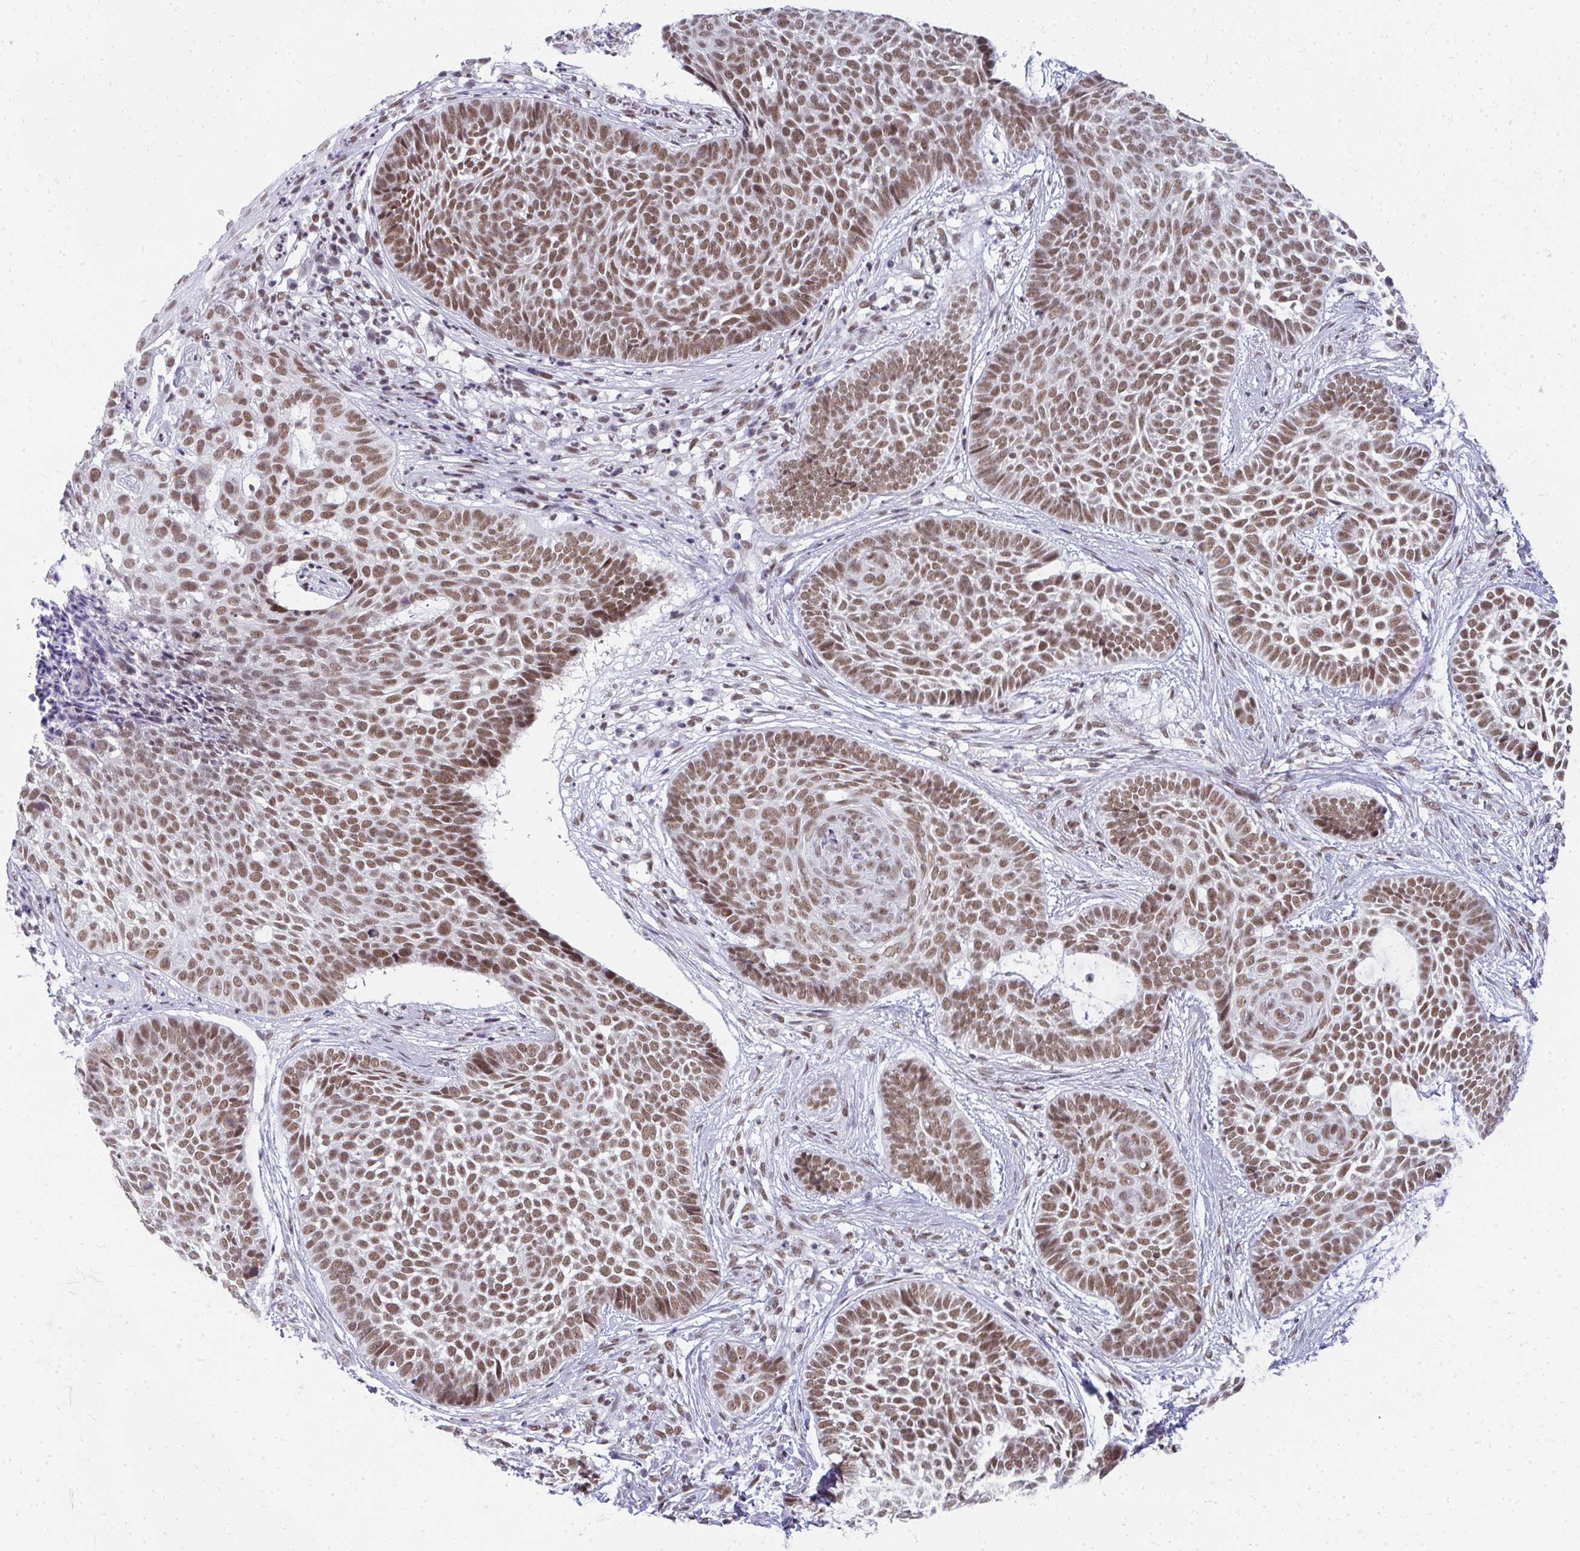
{"staining": {"intensity": "moderate", "quantity": ">75%", "location": "nuclear"}, "tissue": "skin cancer", "cell_type": "Tumor cells", "image_type": "cancer", "snomed": [{"axis": "morphology", "description": "Basal cell carcinoma"}, {"axis": "topography", "description": "Skin"}], "caption": "DAB (3,3'-diaminobenzidine) immunohistochemical staining of skin basal cell carcinoma demonstrates moderate nuclear protein positivity in approximately >75% of tumor cells. Nuclei are stained in blue.", "gene": "CREBBP", "patient": {"sex": "female", "age": 89}}